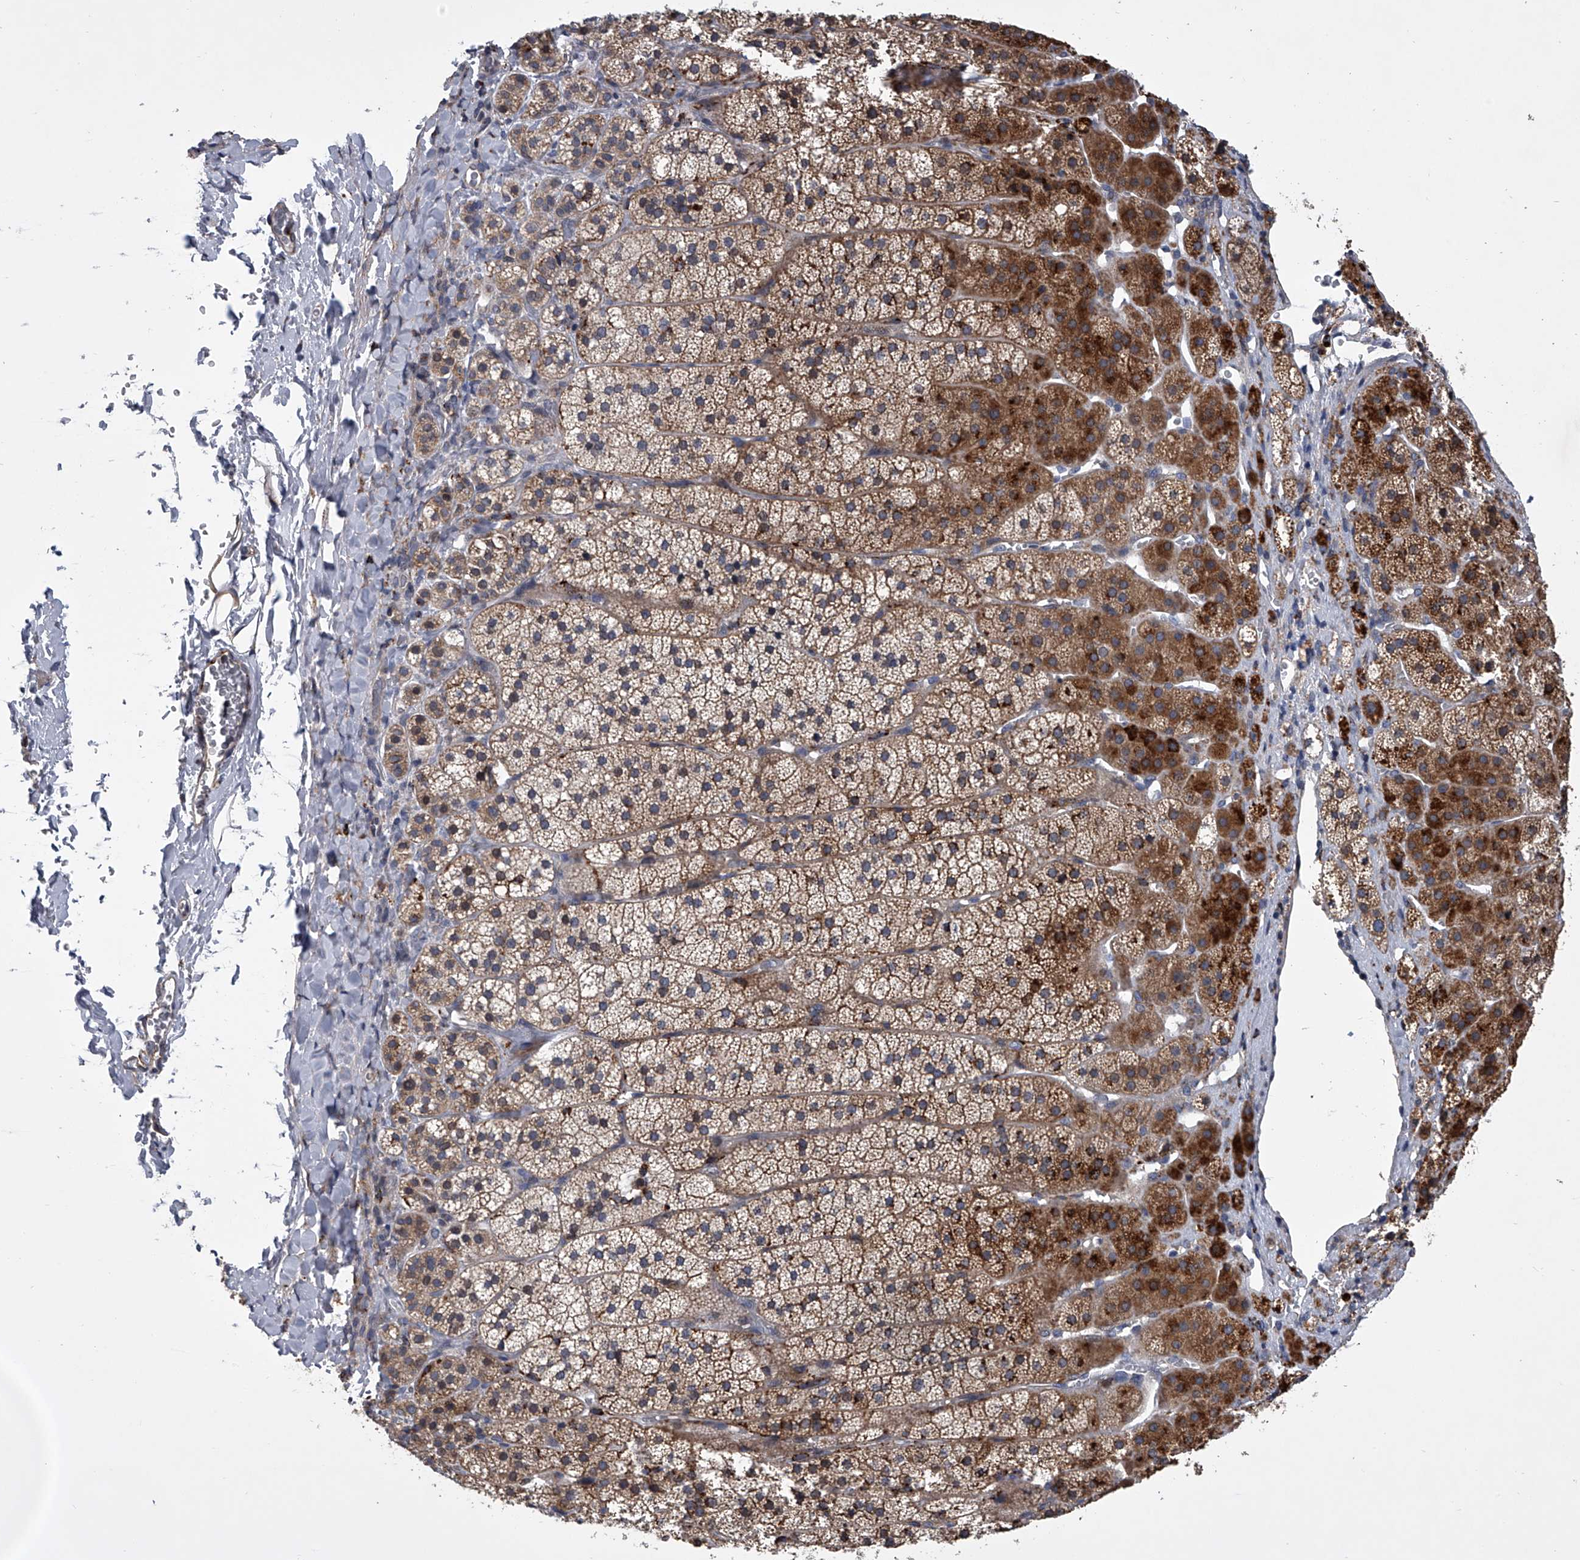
{"staining": {"intensity": "strong", "quantity": "25%-75%", "location": "cytoplasmic/membranous"}, "tissue": "adrenal gland", "cell_type": "Glandular cells", "image_type": "normal", "snomed": [{"axis": "morphology", "description": "Normal tissue, NOS"}, {"axis": "topography", "description": "Adrenal gland"}], "caption": "IHC of benign human adrenal gland demonstrates high levels of strong cytoplasmic/membranous positivity in approximately 25%-75% of glandular cells. (DAB IHC, brown staining for protein, blue staining for nuclei).", "gene": "TRIM8", "patient": {"sex": "female", "age": 44}}